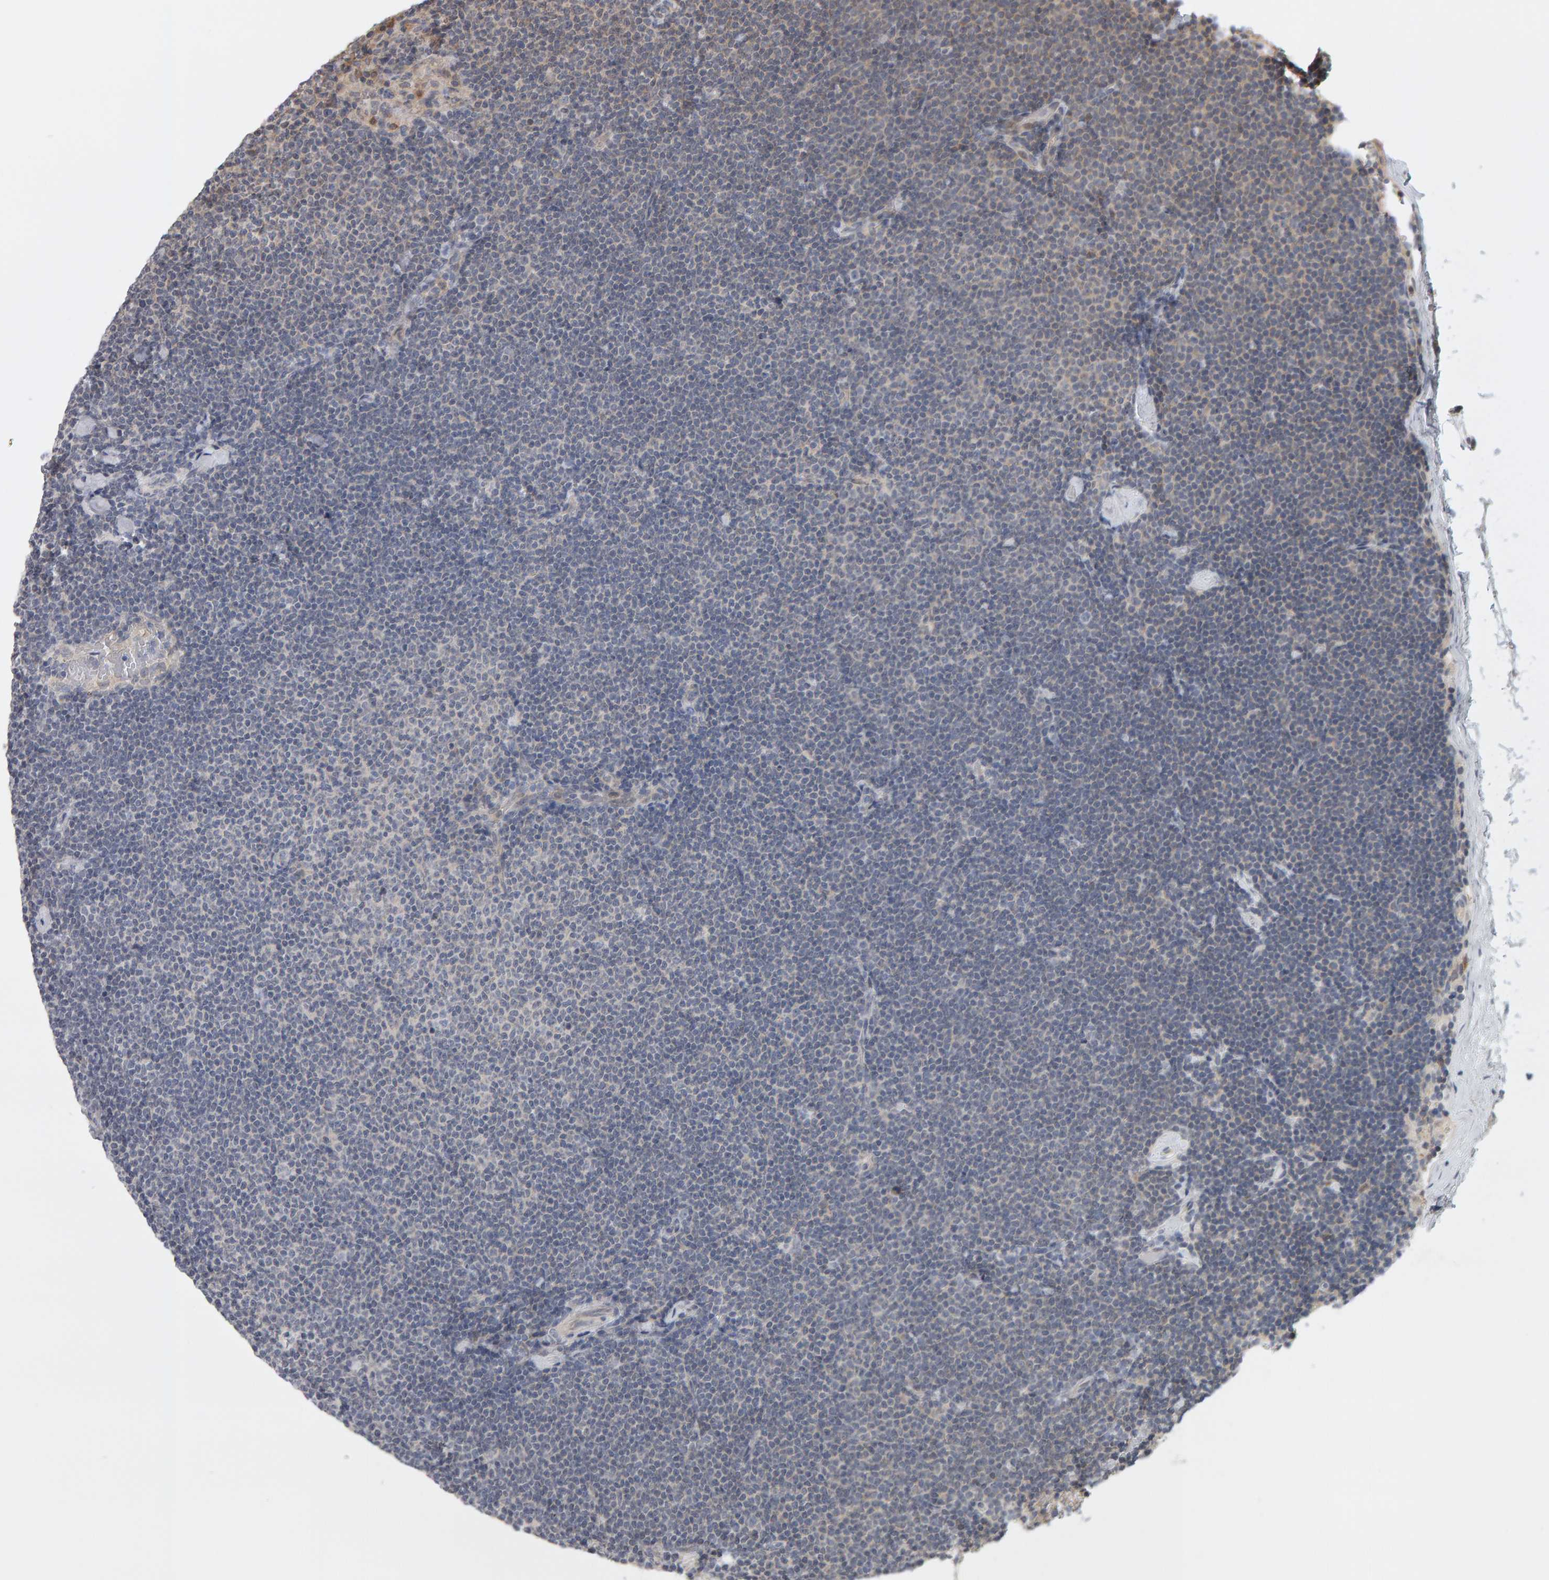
{"staining": {"intensity": "negative", "quantity": "none", "location": "none"}, "tissue": "lymphoma", "cell_type": "Tumor cells", "image_type": "cancer", "snomed": [{"axis": "morphology", "description": "Malignant lymphoma, non-Hodgkin's type, Low grade"}, {"axis": "topography", "description": "Lymph node"}], "caption": "There is no significant positivity in tumor cells of low-grade malignant lymphoma, non-Hodgkin's type. Nuclei are stained in blue.", "gene": "MSRA", "patient": {"sex": "female", "age": 53}}